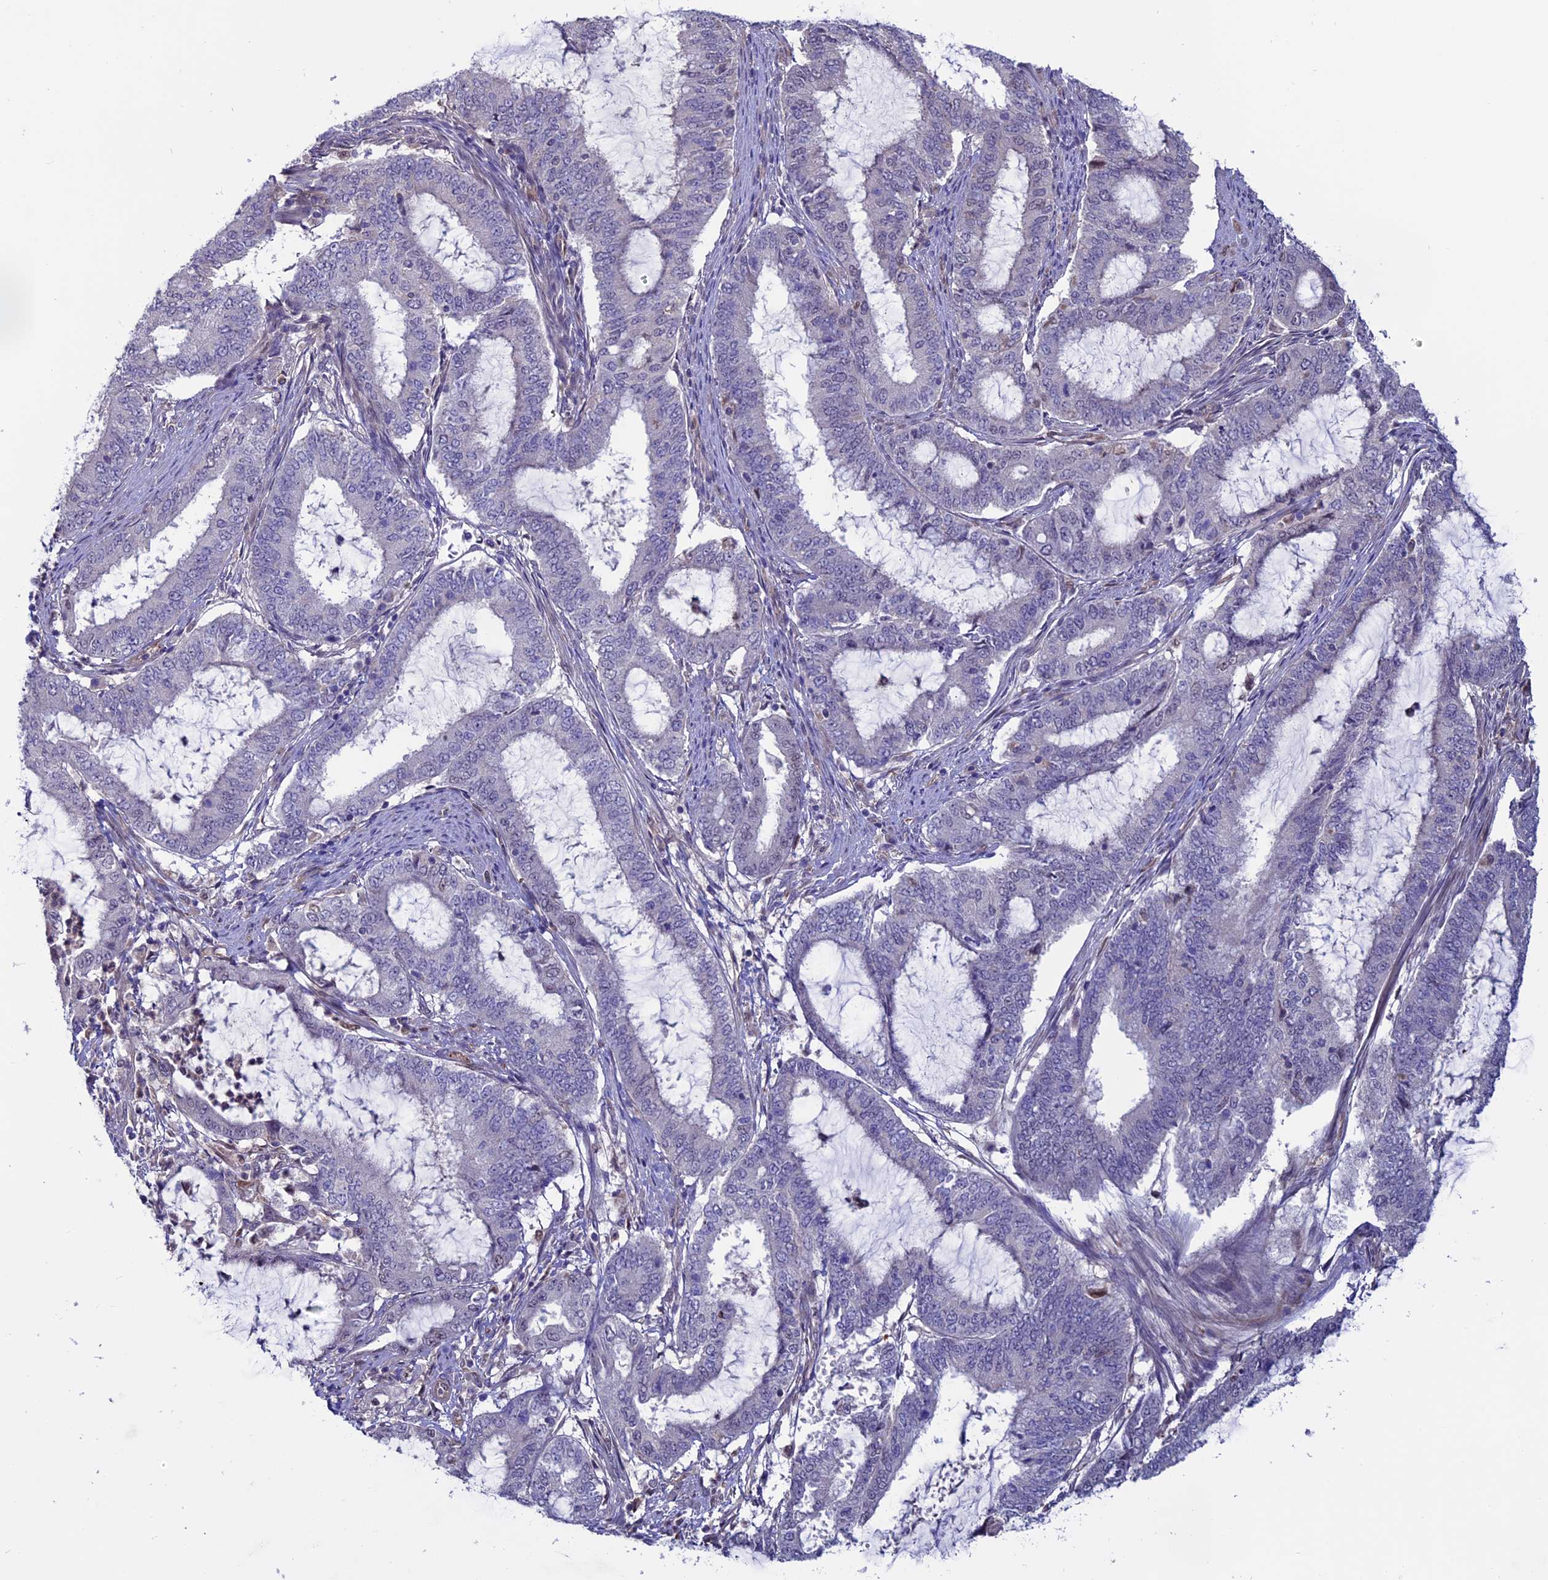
{"staining": {"intensity": "negative", "quantity": "none", "location": "none"}, "tissue": "endometrial cancer", "cell_type": "Tumor cells", "image_type": "cancer", "snomed": [{"axis": "morphology", "description": "Adenocarcinoma, NOS"}, {"axis": "topography", "description": "Endometrium"}], "caption": "Endometrial cancer stained for a protein using IHC displays no positivity tumor cells.", "gene": "PDILT", "patient": {"sex": "female", "age": 51}}